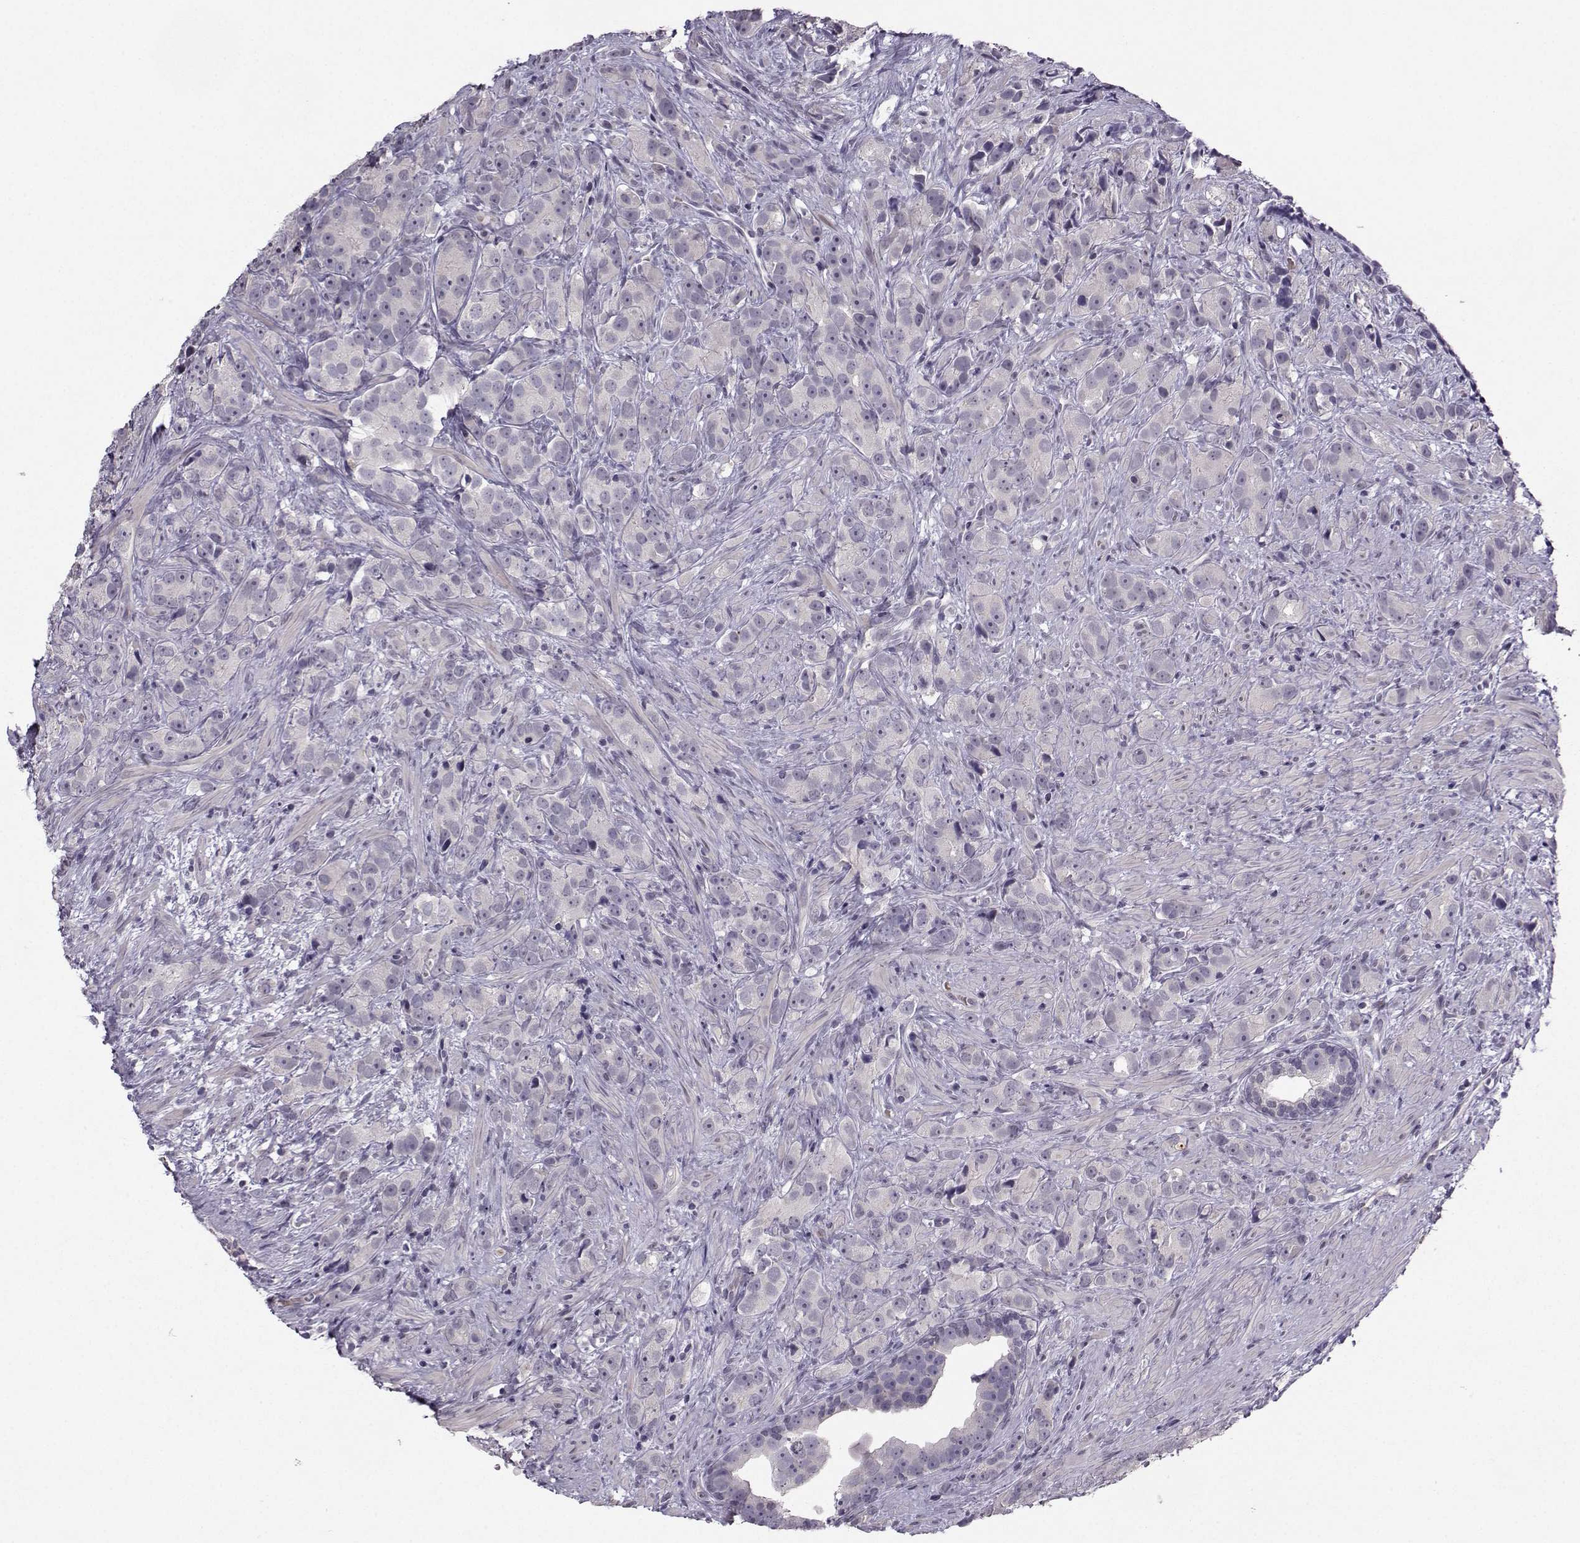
{"staining": {"intensity": "negative", "quantity": "none", "location": "none"}, "tissue": "prostate cancer", "cell_type": "Tumor cells", "image_type": "cancer", "snomed": [{"axis": "morphology", "description": "Adenocarcinoma, High grade"}, {"axis": "topography", "description": "Prostate"}], "caption": "This is an immunohistochemistry (IHC) micrograph of prostate high-grade adenocarcinoma. There is no staining in tumor cells.", "gene": "LIN28A", "patient": {"sex": "male", "age": 90}}